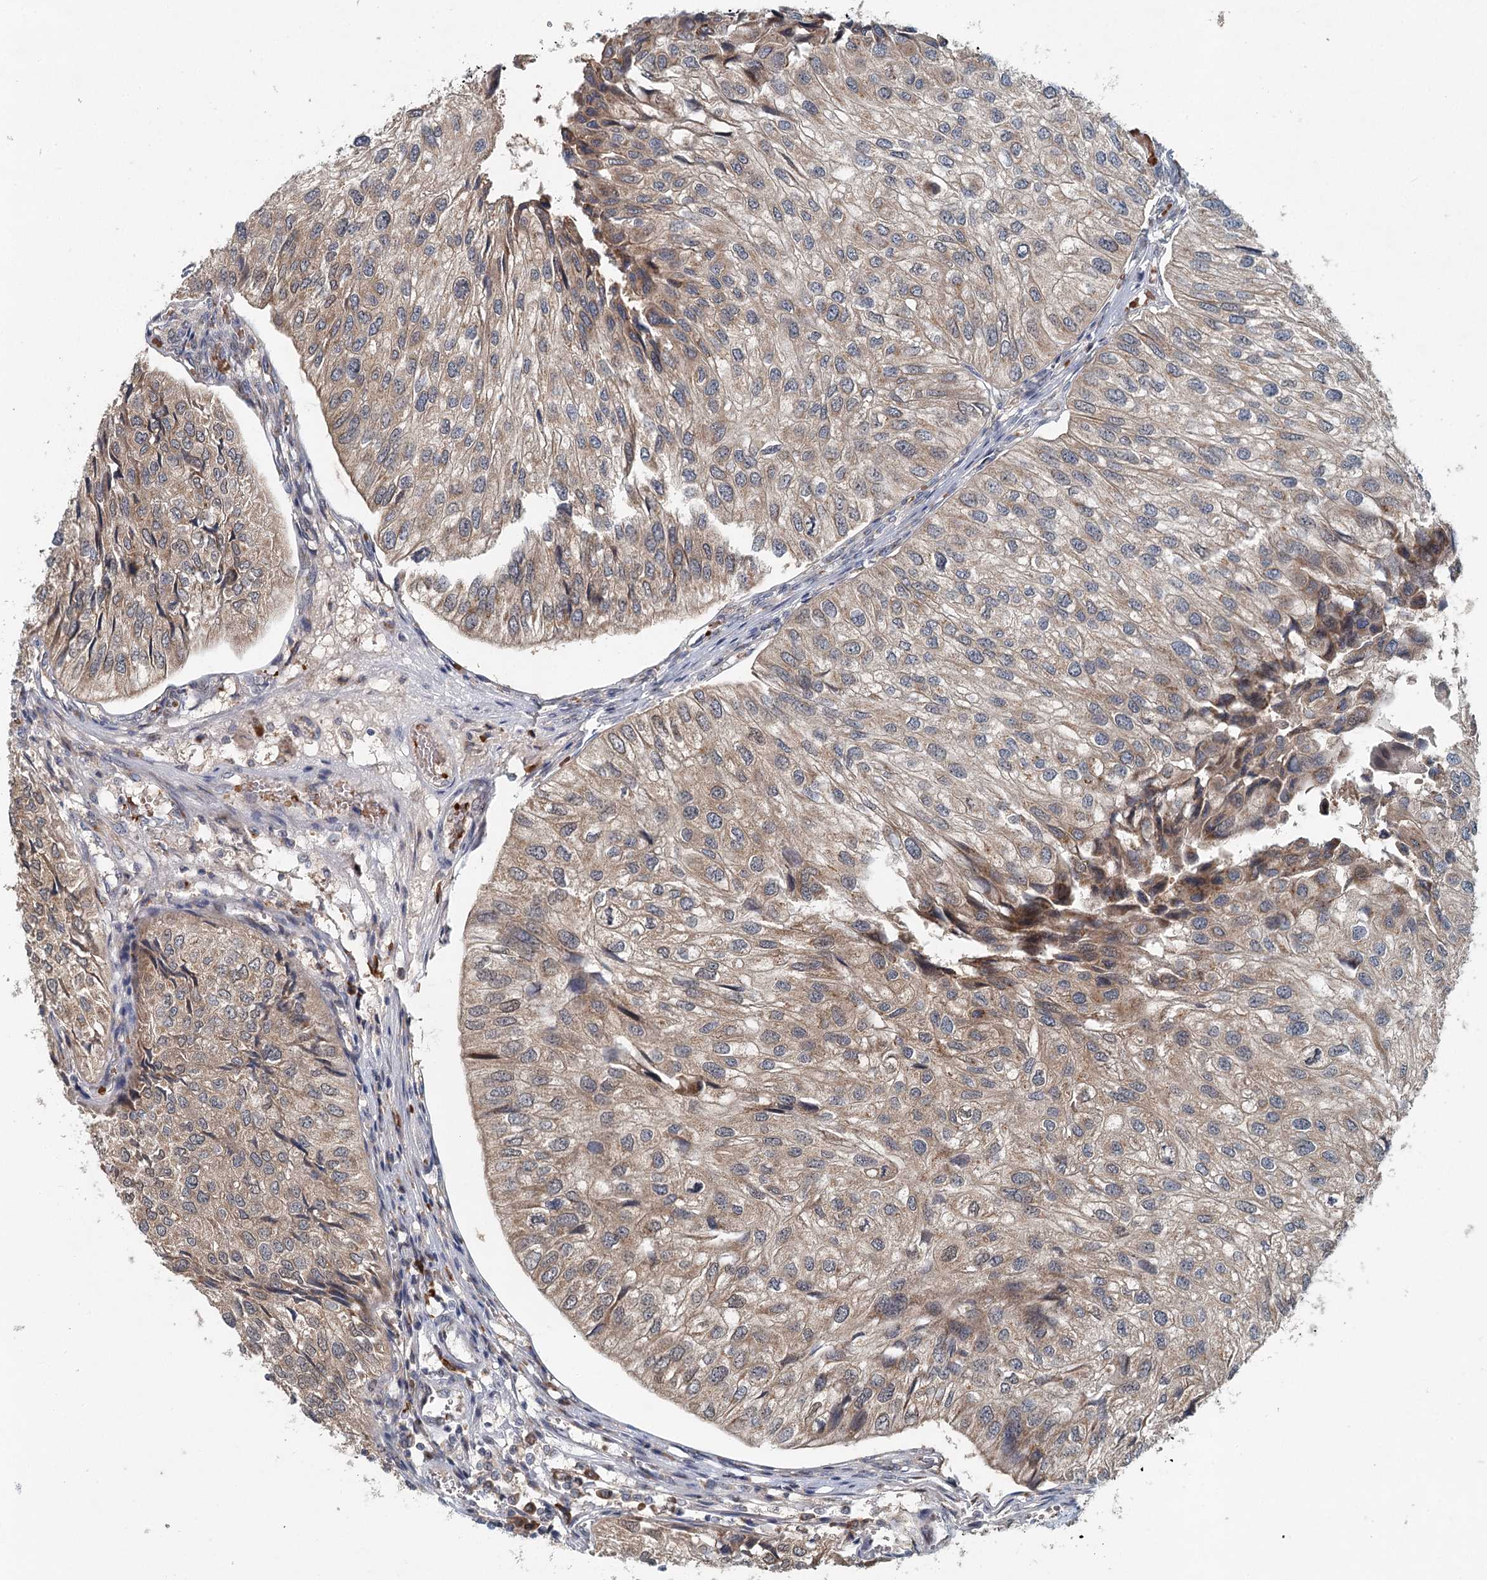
{"staining": {"intensity": "moderate", "quantity": "<25%", "location": "cytoplasmic/membranous,nuclear"}, "tissue": "urothelial cancer", "cell_type": "Tumor cells", "image_type": "cancer", "snomed": [{"axis": "morphology", "description": "Urothelial carcinoma, Low grade"}, {"axis": "topography", "description": "Urinary bladder"}], "caption": "Protein analysis of low-grade urothelial carcinoma tissue exhibits moderate cytoplasmic/membranous and nuclear staining in approximately <25% of tumor cells.", "gene": "ADK", "patient": {"sex": "female", "age": 89}}